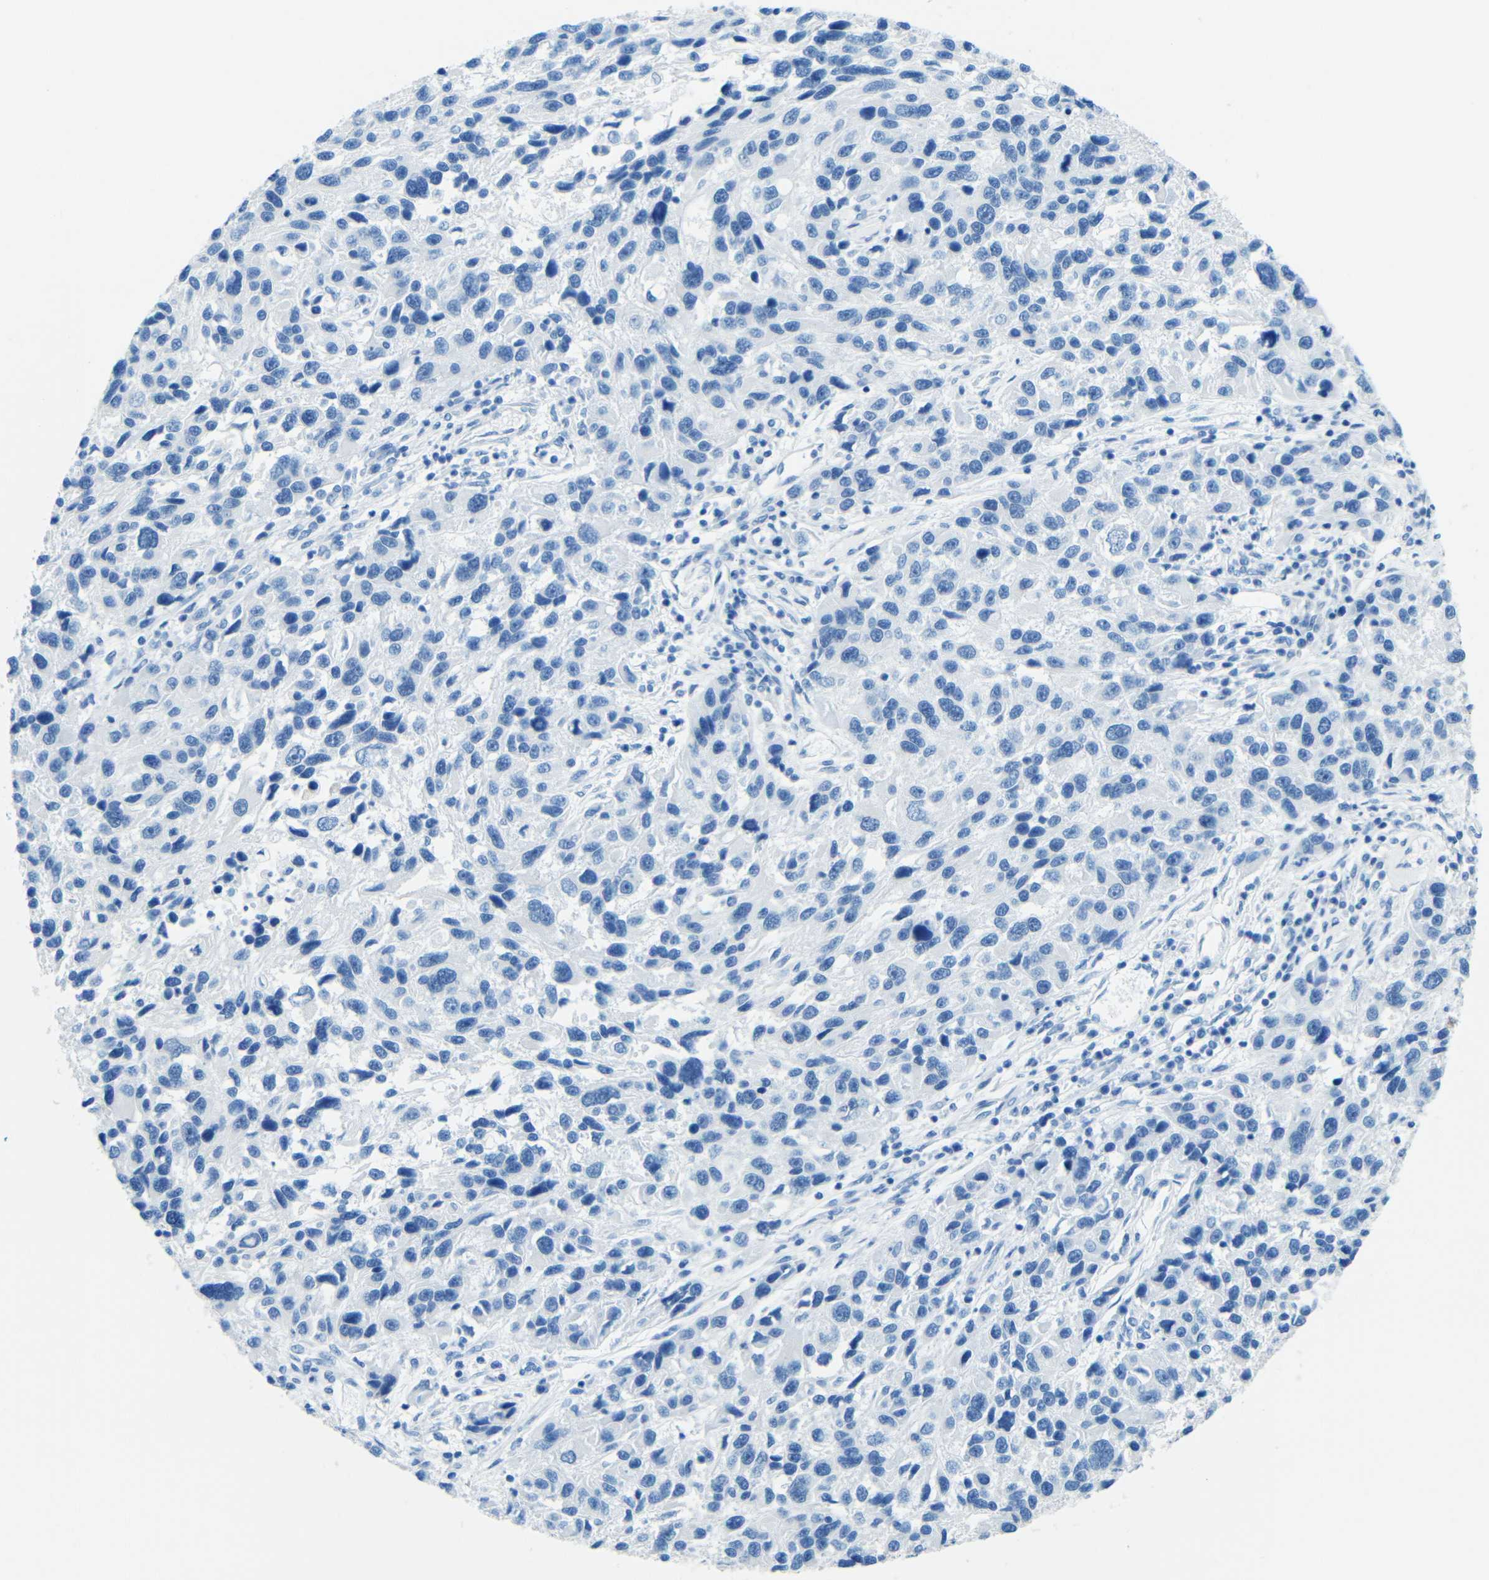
{"staining": {"intensity": "negative", "quantity": "none", "location": "none"}, "tissue": "melanoma", "cell_type": "Tumor cells", "image_type": "cancer", "snomed": [{"axis": "morphology", "description": "Malignant melanoma, NOS"}, {"axis": "topography", "description": "Skin"}], "caption": "This is an IHC histopathology image of malignant melanoma. There is no staining in tumor cells.", "gene": "TUBB4B", "patient": {"sex": "male", "age": 53}}